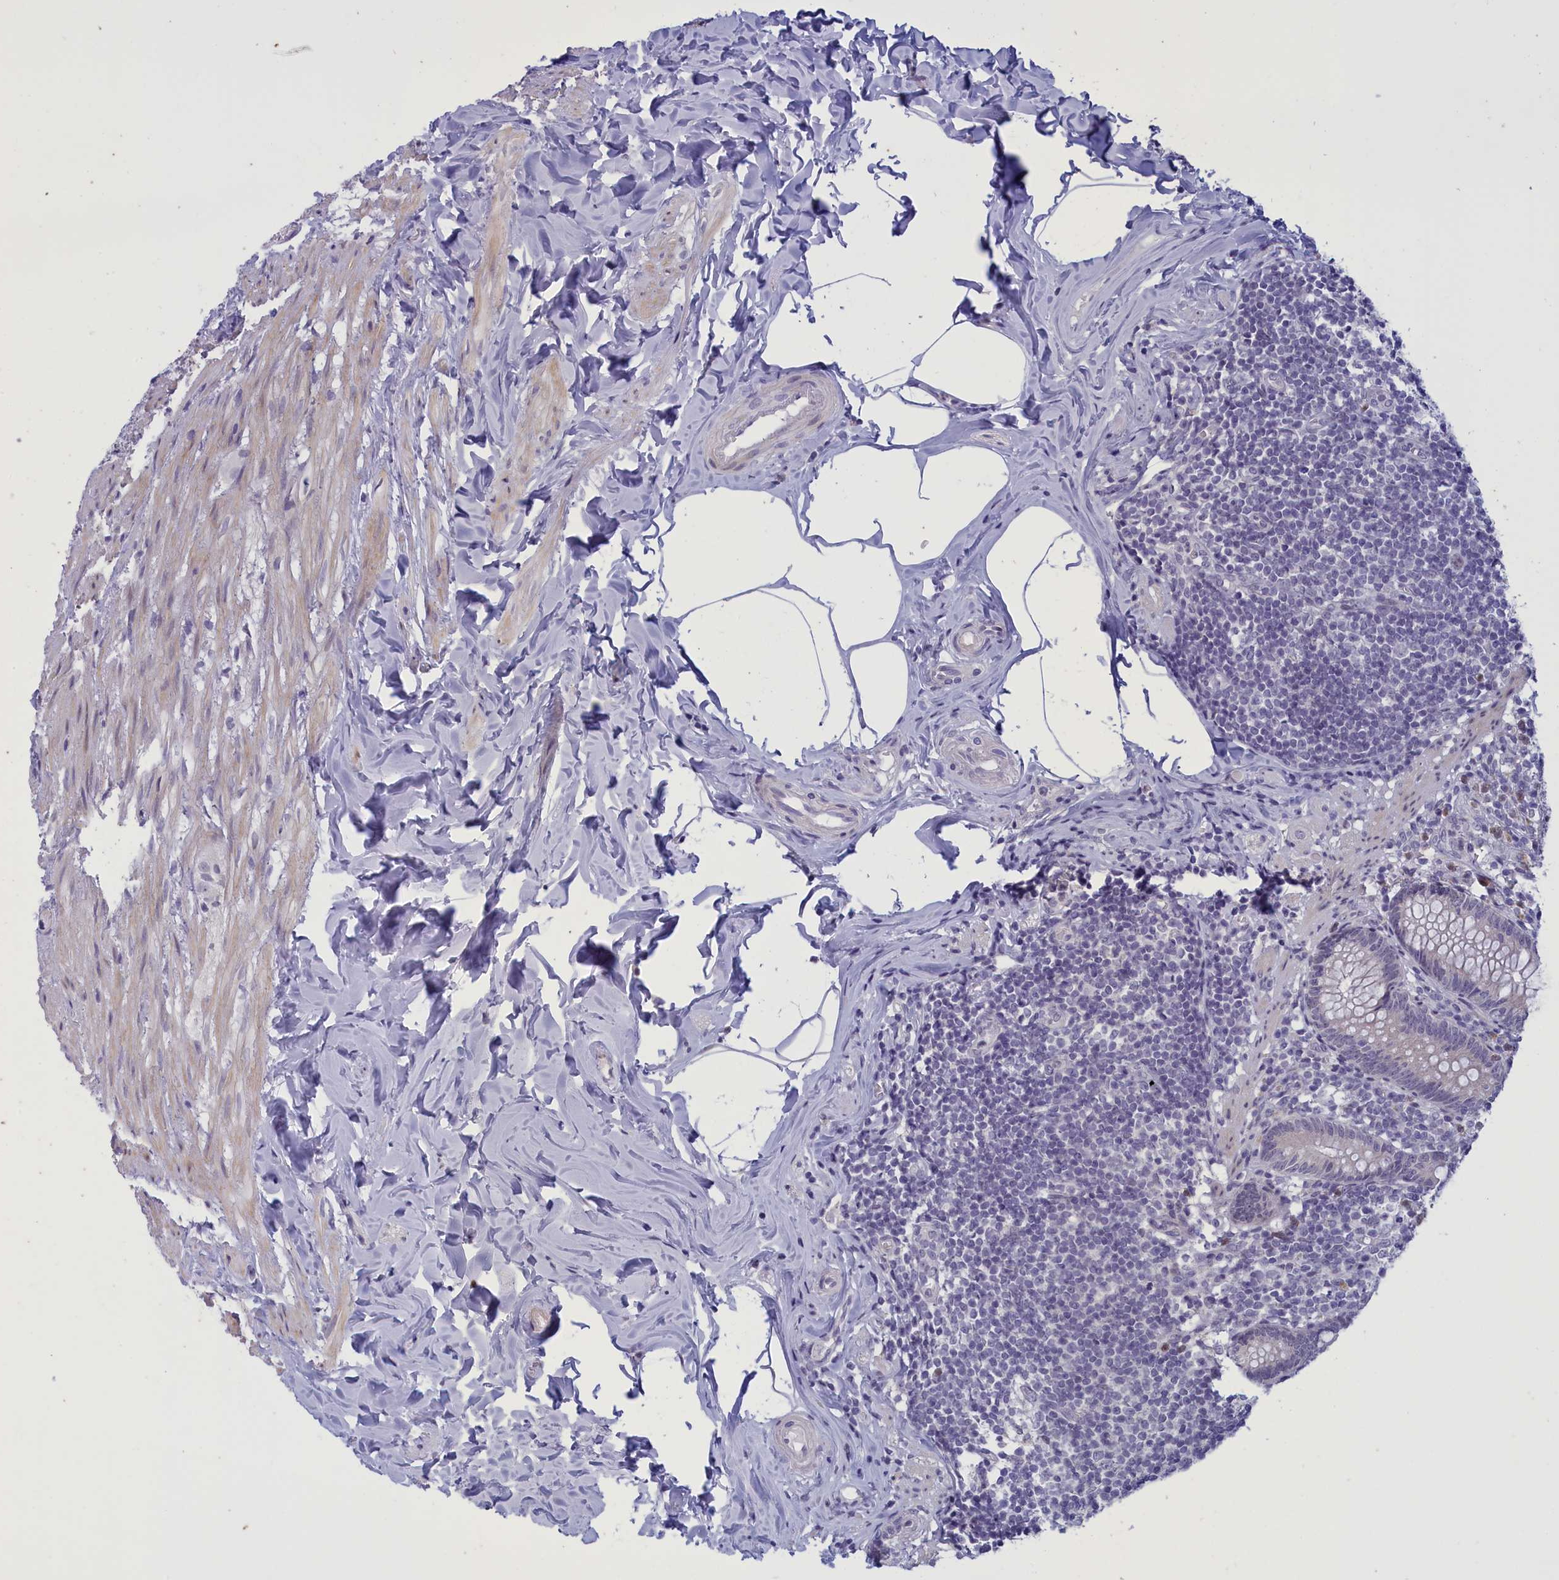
{"staining": {"intensity": "negative", "quantity": "none", "location": "none"}, "tissue": "appendix", "cell_type": "Glandular cells", "image_type": "normal", "snomed": [{"axis": "morphology", "description": "Normal tissue, NOS"}, {"axis": "topography", "description": "Appendix"}], "caption": "High magnification brightfield microscopy of normal appendix stained with DAB (3,3'-diaminobenzidine) (brown) and counterstained with hematoxylin (blue): glandular cells show no significant positivity. Brightfield microscopy of IHC stained with DAB (3,3'-diaminobenzidine) (brown) and hematoxylin (blue), captured at high magnification.", "gene": "ELOA2", "patient": {"sex": "male", "age": 55}}